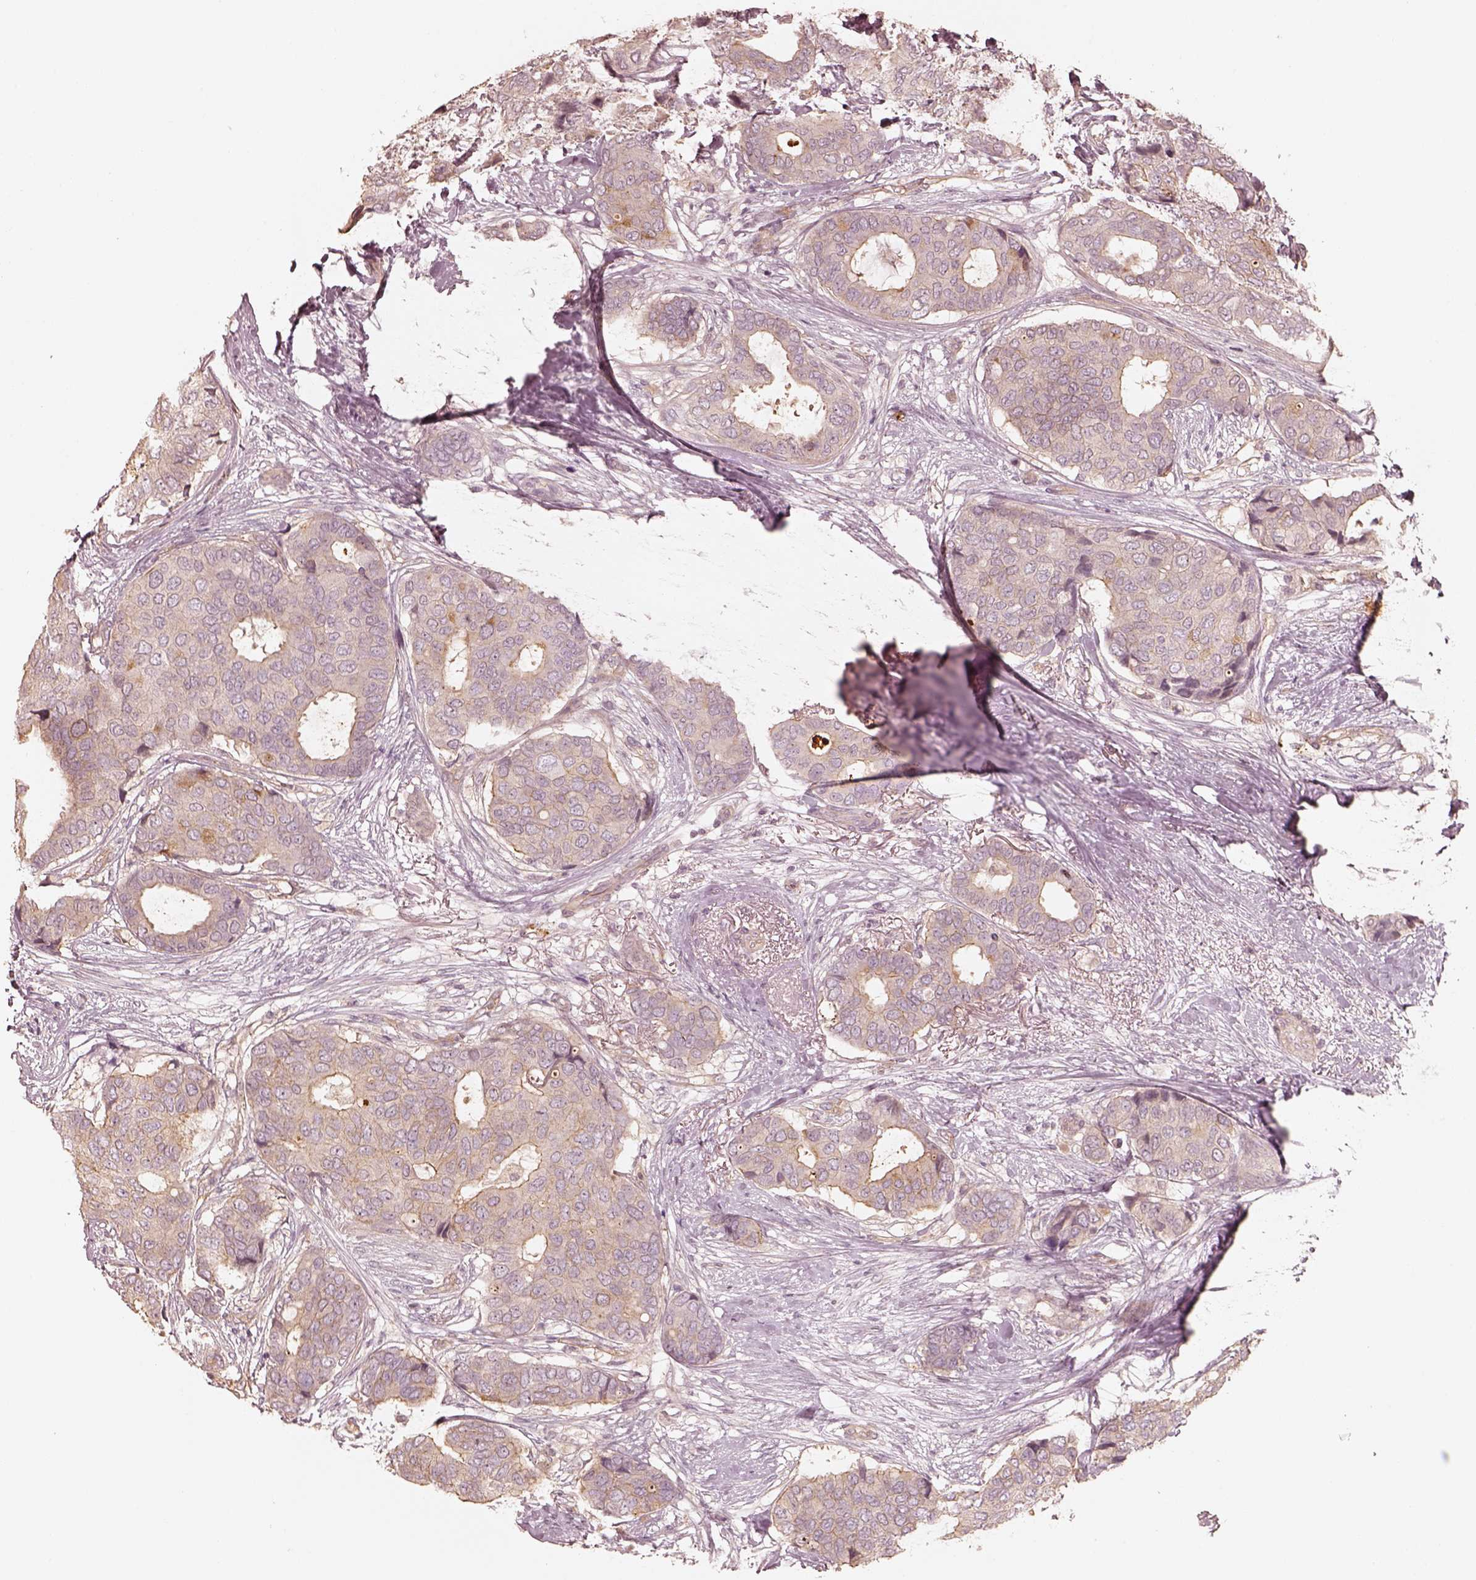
{"staining": {"intensity": "moderate", "quantity": "<25%", "location": "cytoplasmic/membranous"}, "tissue": "breast cancer", "cell_type": "Tumor cells", "image_type": "cancer", "snomed": [{"axis": "morphology", "description": "Duct carcinoma"}, {"axis": "topography", "description": "Breast"}], "caption": "This image displays immunohistochemistry staining of human breast intraductal carcinoma, with low moderate cytoplasmic/membranous staining in about <25% of tumor cells.", "gene": "KIF5C", "patient": {"sex": "female", "age": 75}}